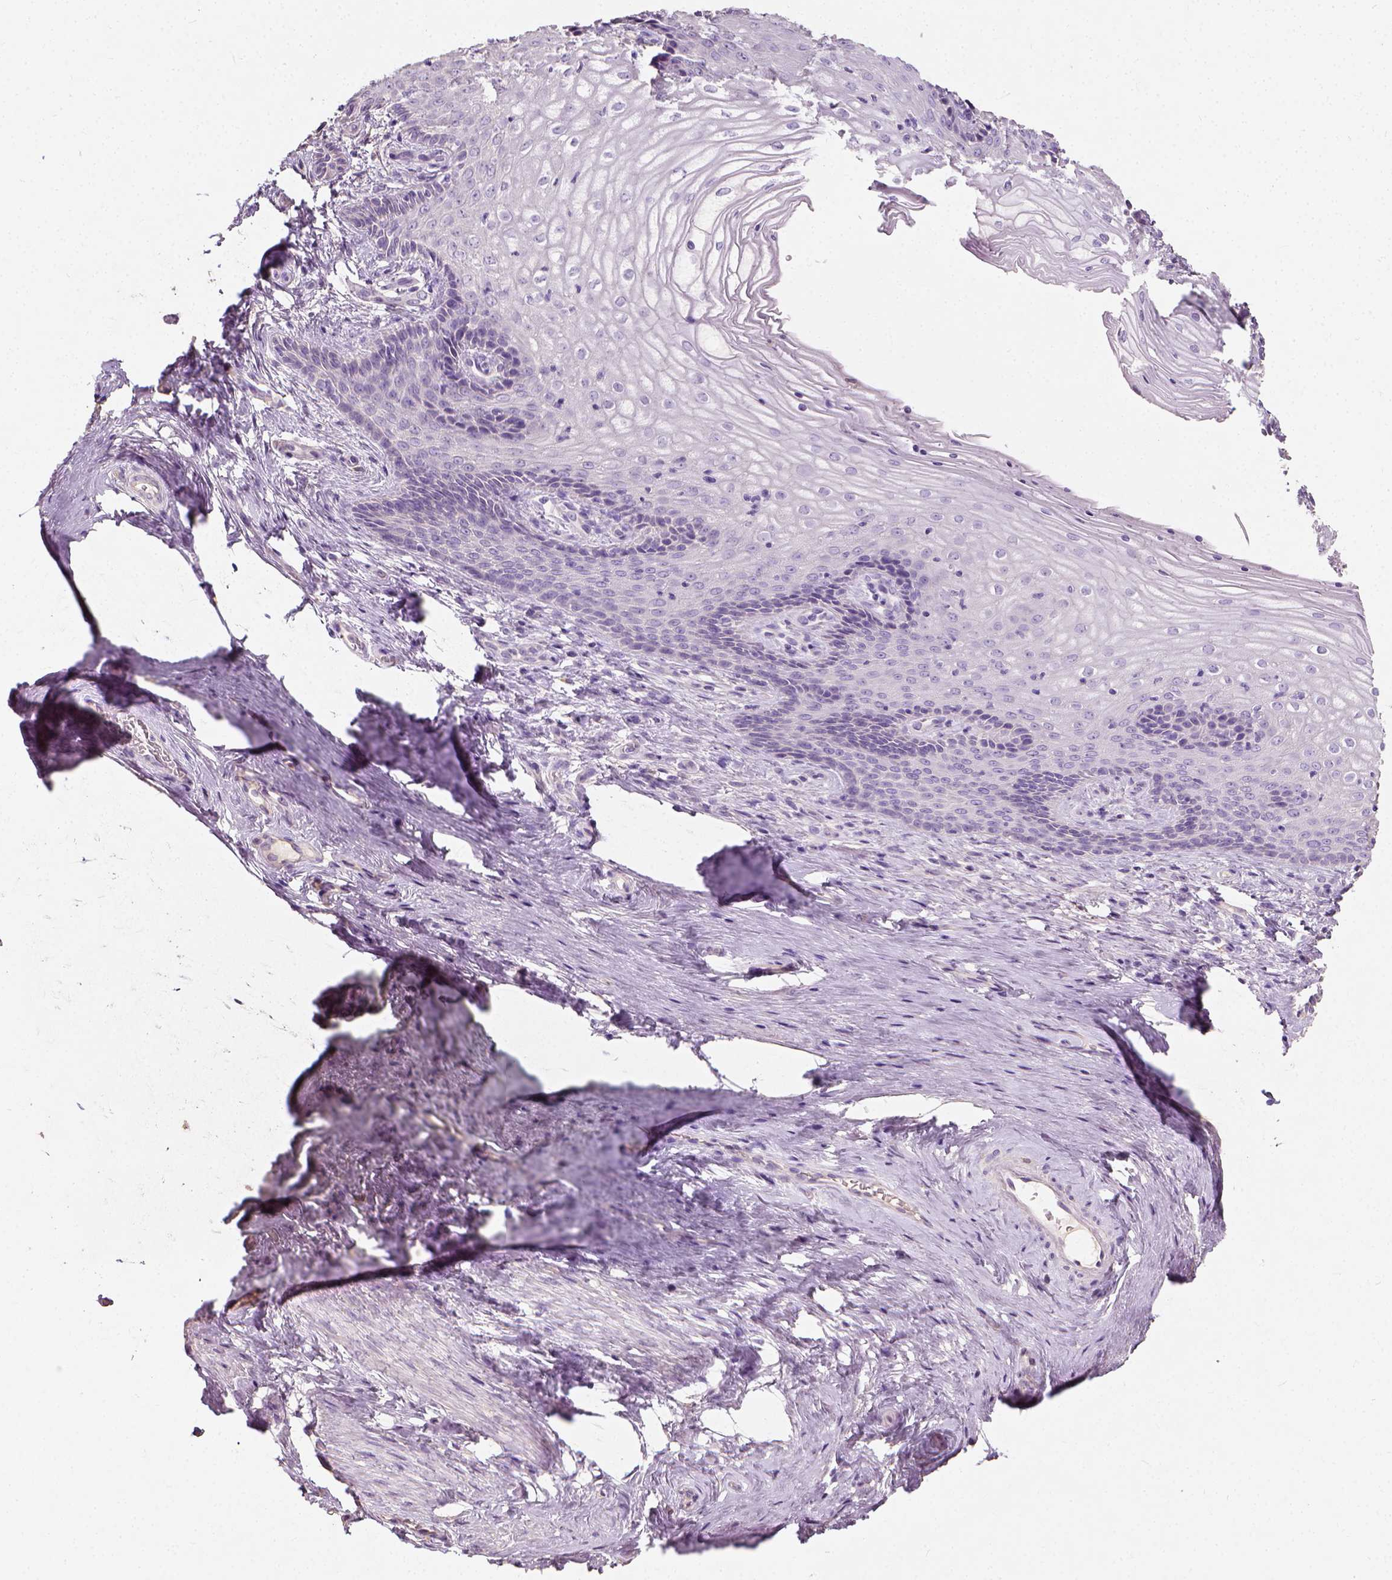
{"staining": {"intensity": "negative", "quantity": "none", "location": "none"}, "tissue": "vagina", "cell_type": "Squamous epithelial cells", "image_type": "normal", "snomed": [{"axis": "morphology", "description": "Normal tissue, NOS"}, {"axis": "topography", "description": "Vagina"}], "caption": "IHC histopathology image of unremarkable human vagina stained for a protein (brown), which shows no expression in squamous epithelial cells. Brightfield microscopy of immunohistochemistry stained with DAB (brown) and hematoxylin (blue), captured at high magnification.", "gene": "DHCR24", "patient": {"sex": "female", "age": 45}}